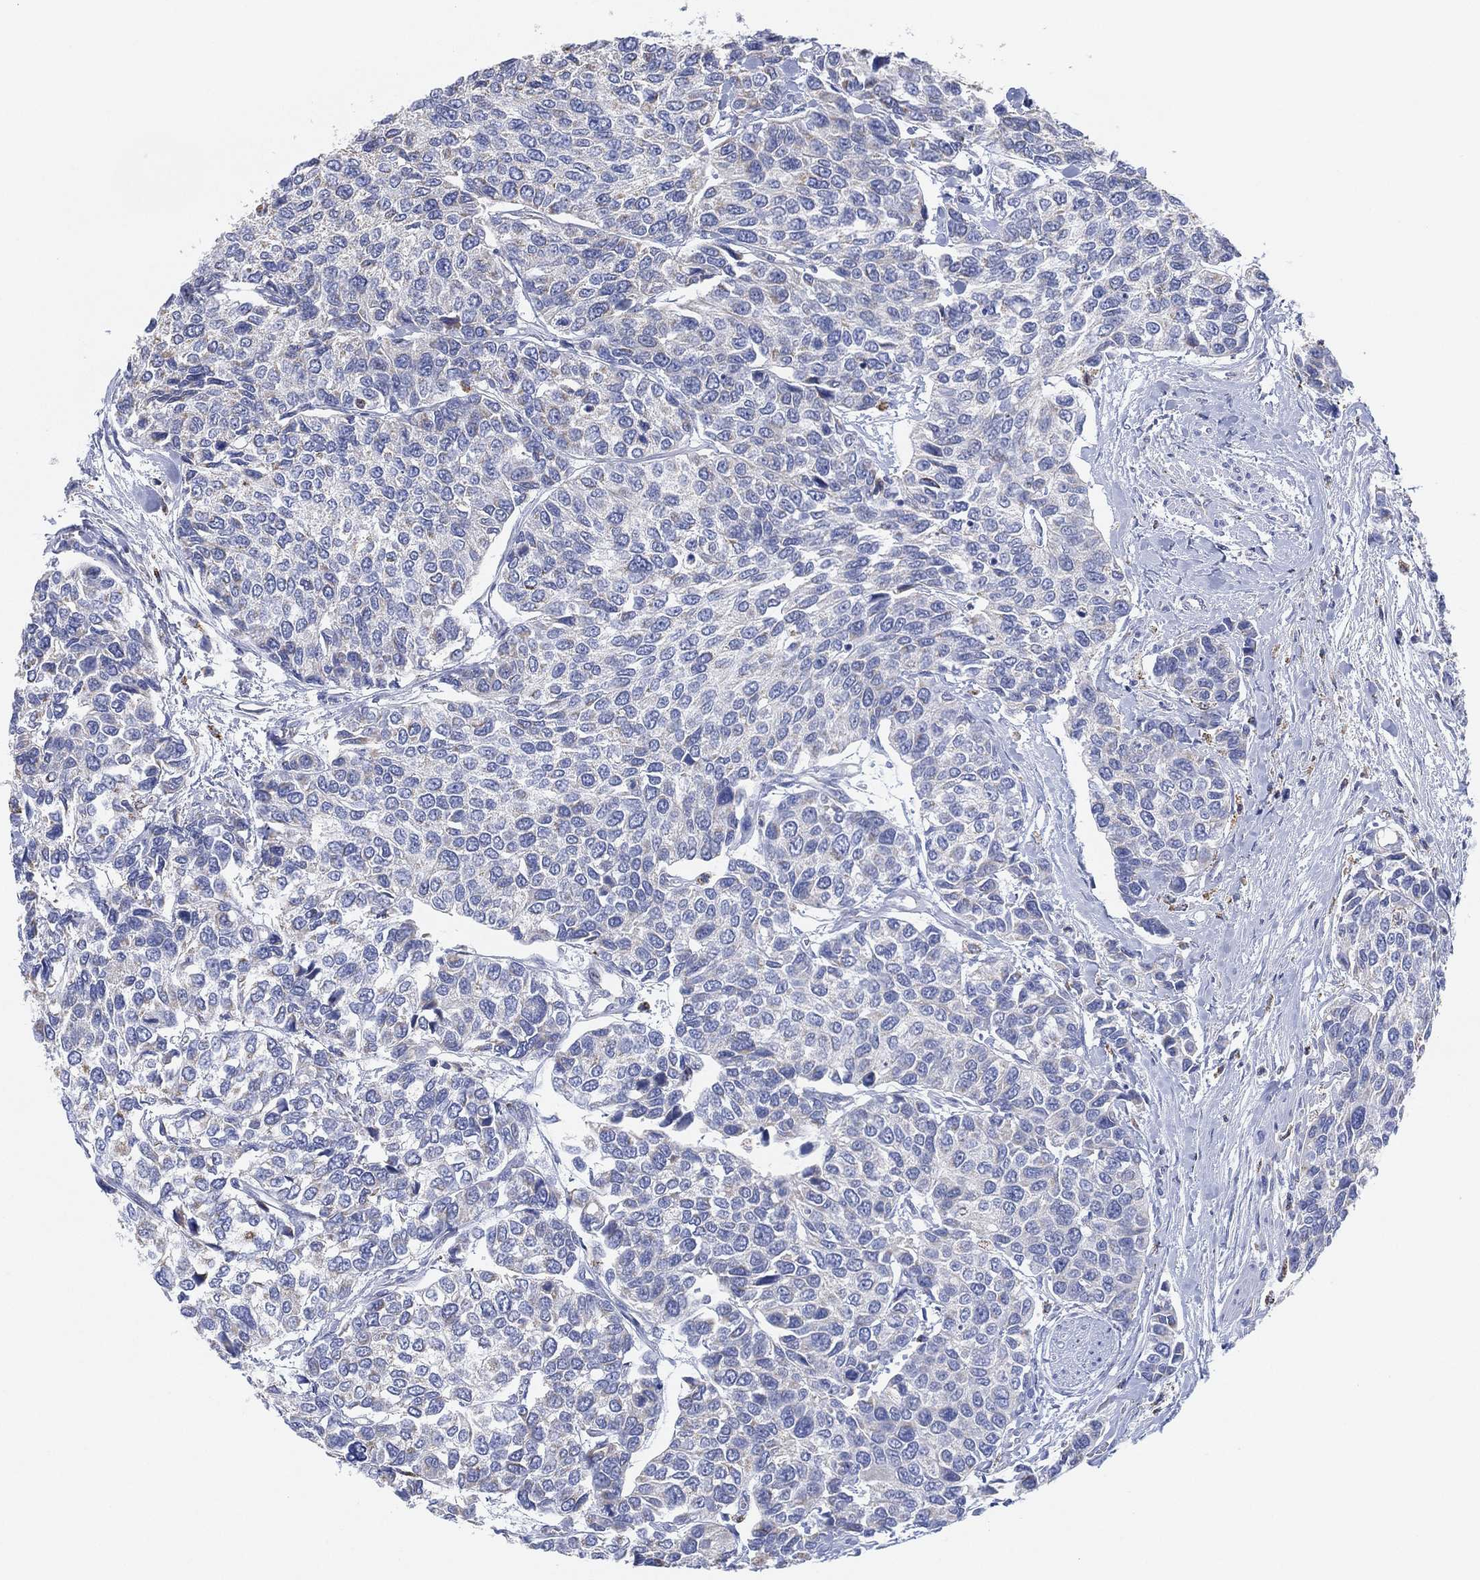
{"staining": {"intensity": "negative", "quantity": "none", "location": "none"}, "tissue": "urothelial cancer", "cell_type": "Tumor cells", "image_type": "cancer", "snomed": [{"axis": "morphology", "description": "Urothelial carcinoma, High grade"}, {"axis": "topography", "description": "Urinary bladder"}], "caption": "Image shows no protein positivity in tumor cells of urothelial carcinoma (high-grade) tissue.", "gene": "CFTR", "patient": {"sex": "male", "age": 77}}